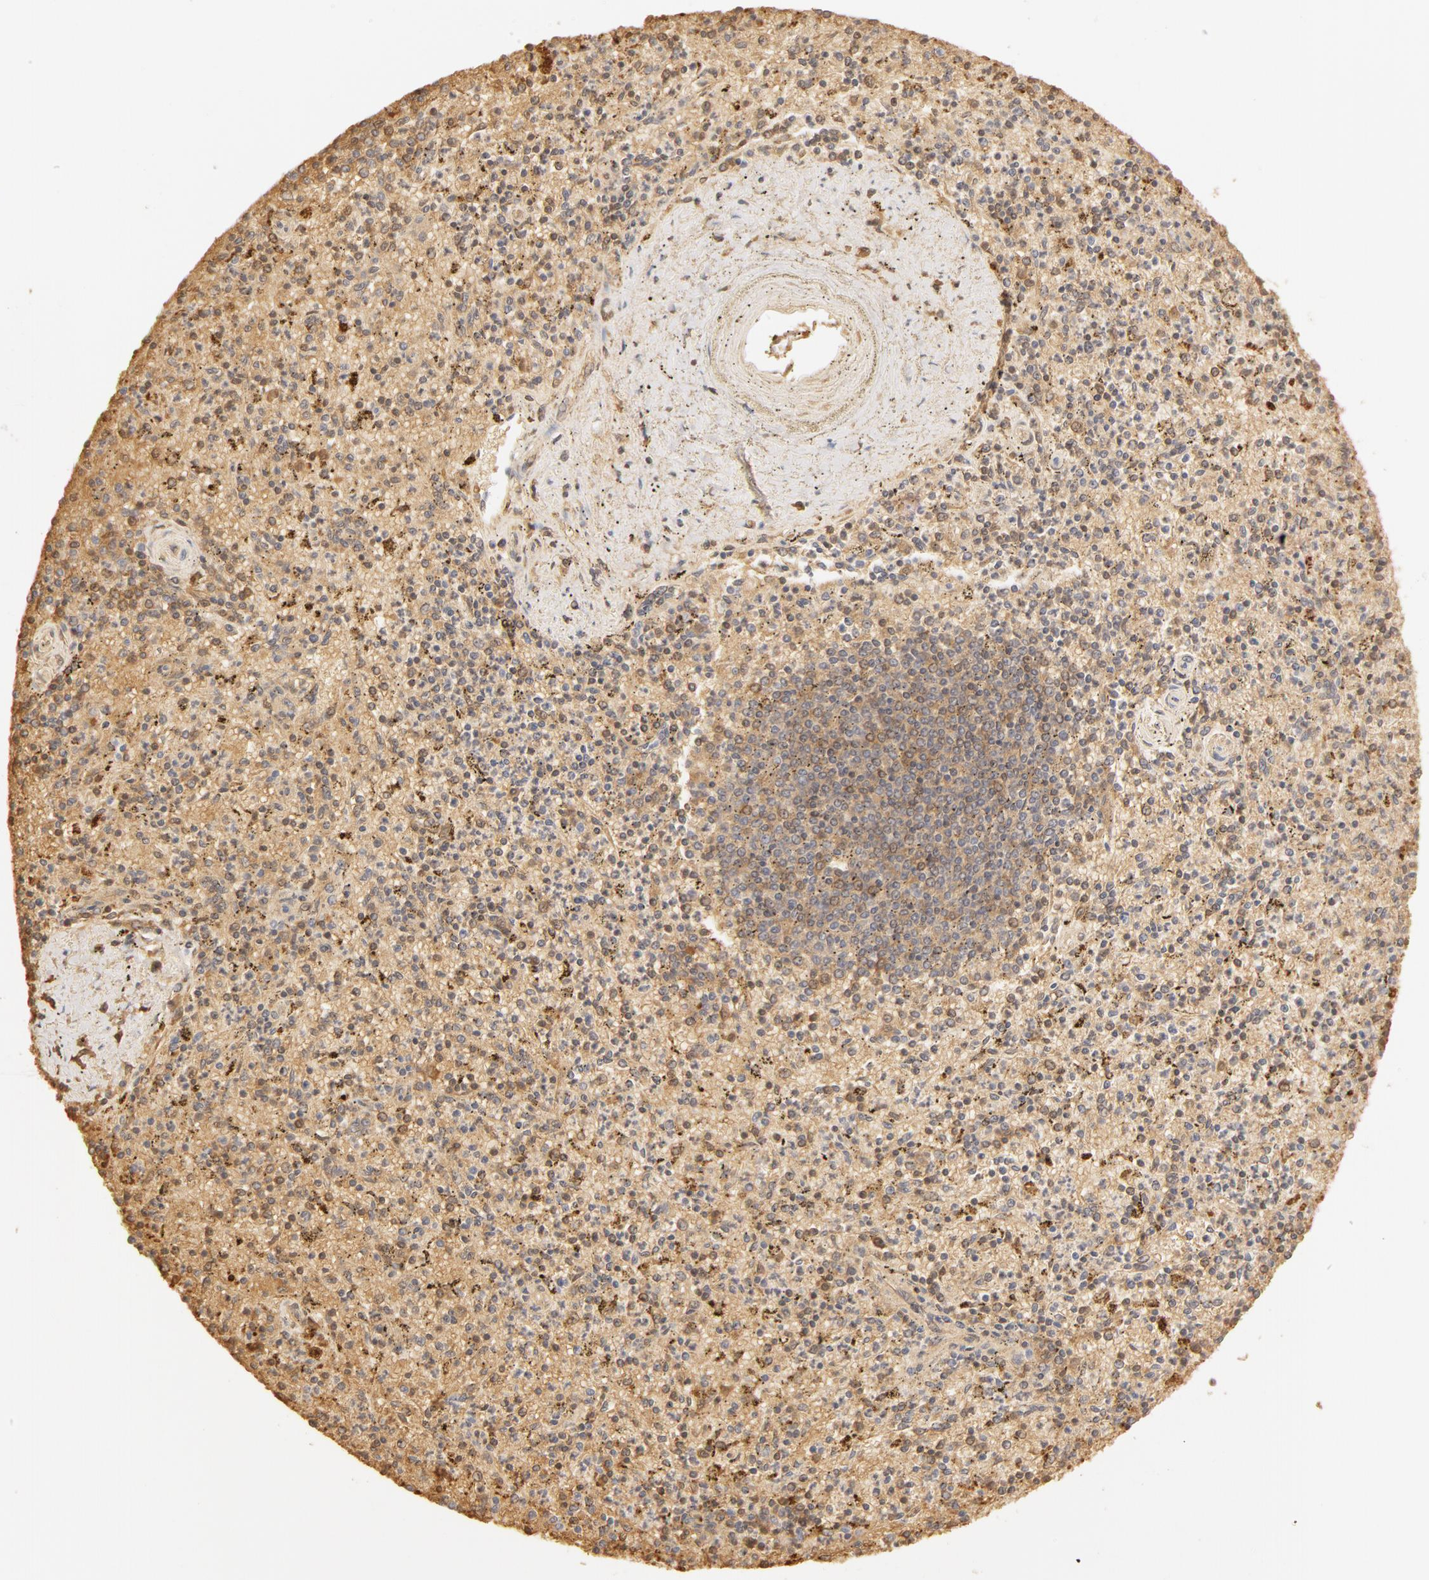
{"staining": {"intensity": "moderate", "quantity": "<25%", "location": "cytoplasmic/membranous"}, "tissue": "spleen", "cell_type": "Cells in red pulp", "image_type": "normal", "snomed": [{"axis": "morphology", "description": "Normal tissue, NOS"}, {"axis": "topography", "description": "Spleen"}], "caption": "DAB (3,3'-diaminobenzidine) immunohistochemical staining of benign human spleen exhibits moderate cytoplasmic/membranous protein staining in about <25% of cells in red pulp. The staining is performed using DAB brown chromogen to label protein expression. The nuclei are counter-stained blue using hematoxylin.", "gene": "CA2", "patient": {"sex": "male", "age": 72}}